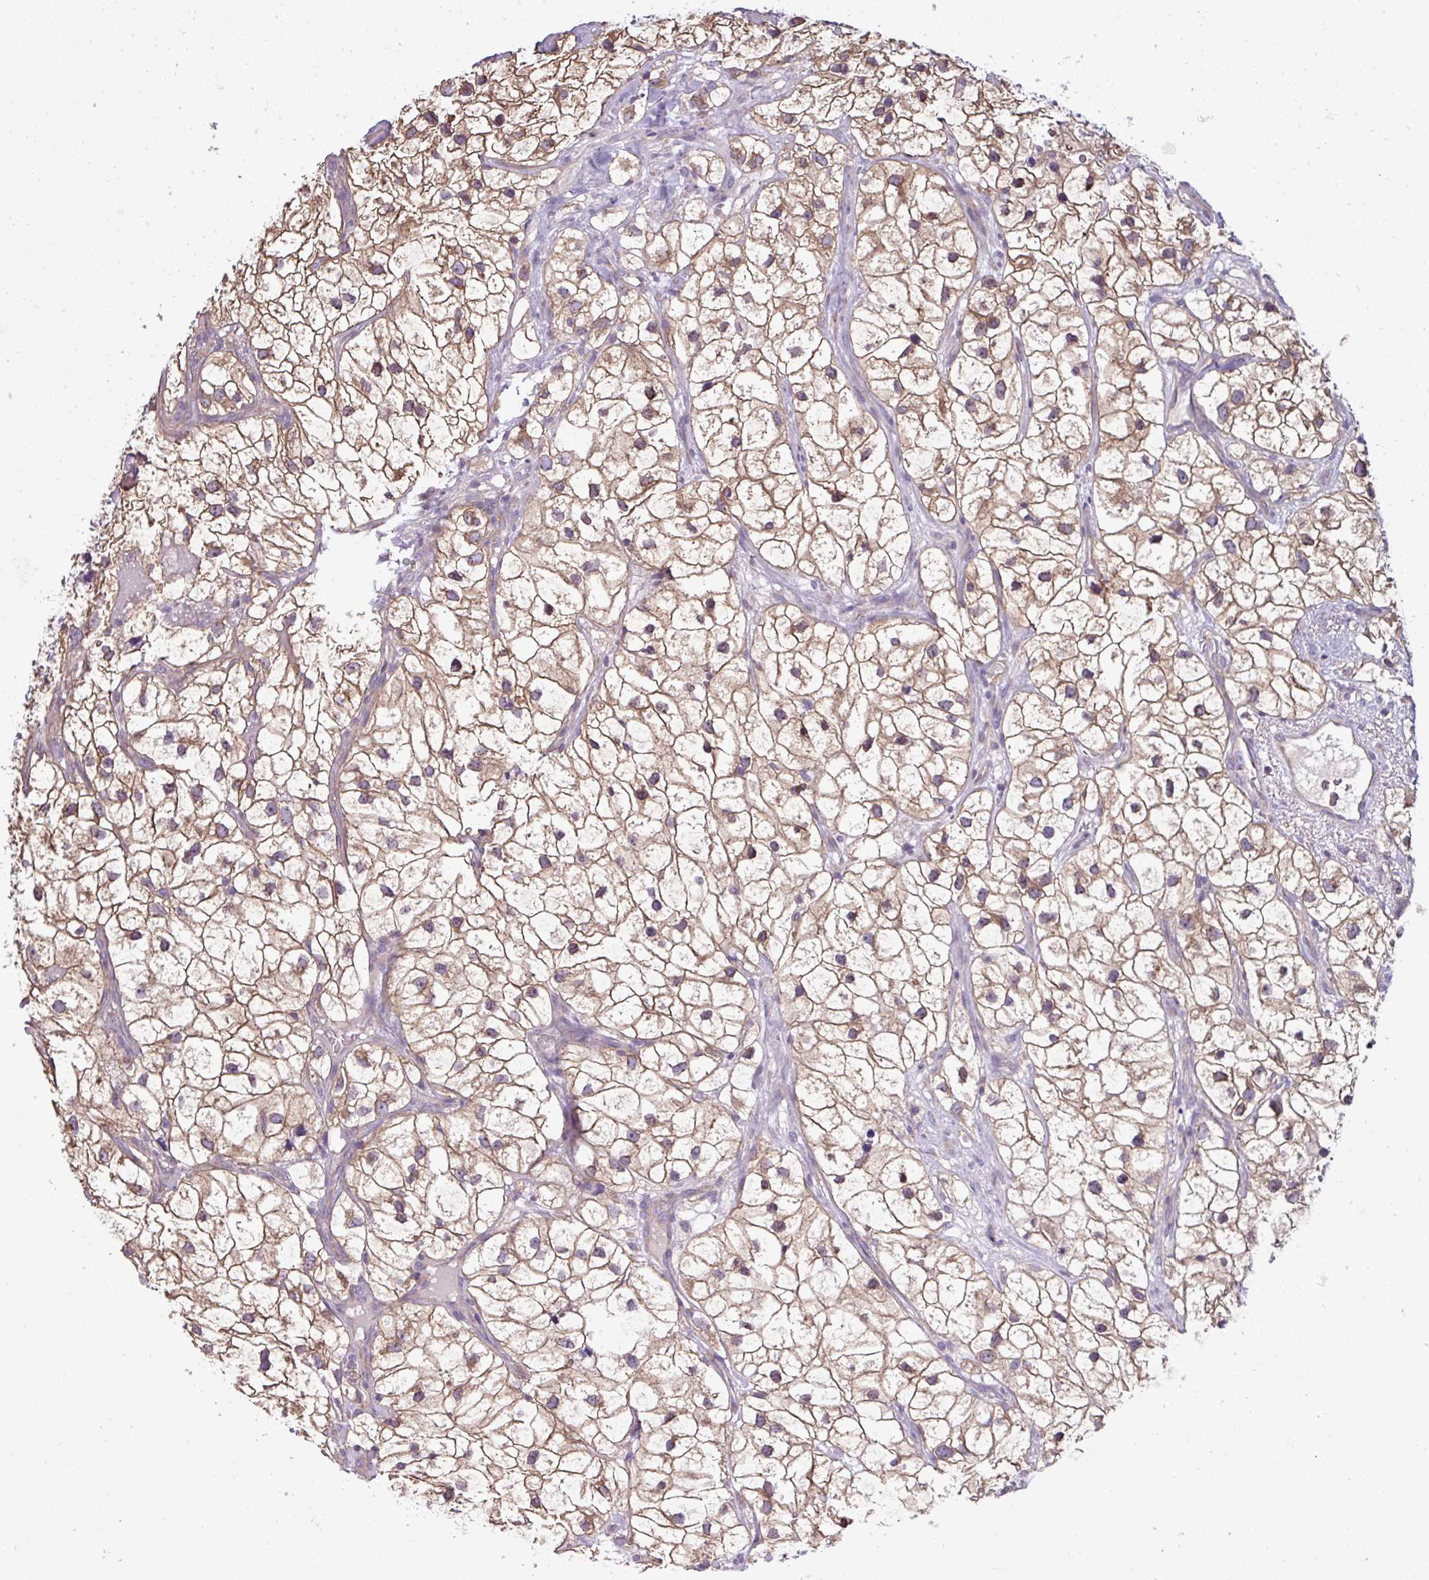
{"staining": {"intensity": "moderate", "quantity": "25%-75%", "location": "cytoplasmic/membranous"}, "tissue": "renal cancer", "cell_type": "Tumor cells", "image_type": "cancer", "snomed": [{"axis": "morphology", "description": "Adenocarcinoma, NOS"}, {"axis": "topography", "description": "Kidney"}], "caption": "Renal cancer tissue exhibits moderate cytoplasmic/membranous positivity in about 25%-75% of tumor cells", "gene": "AGAP5", "patient": {"sex": "male", "age": 59}}